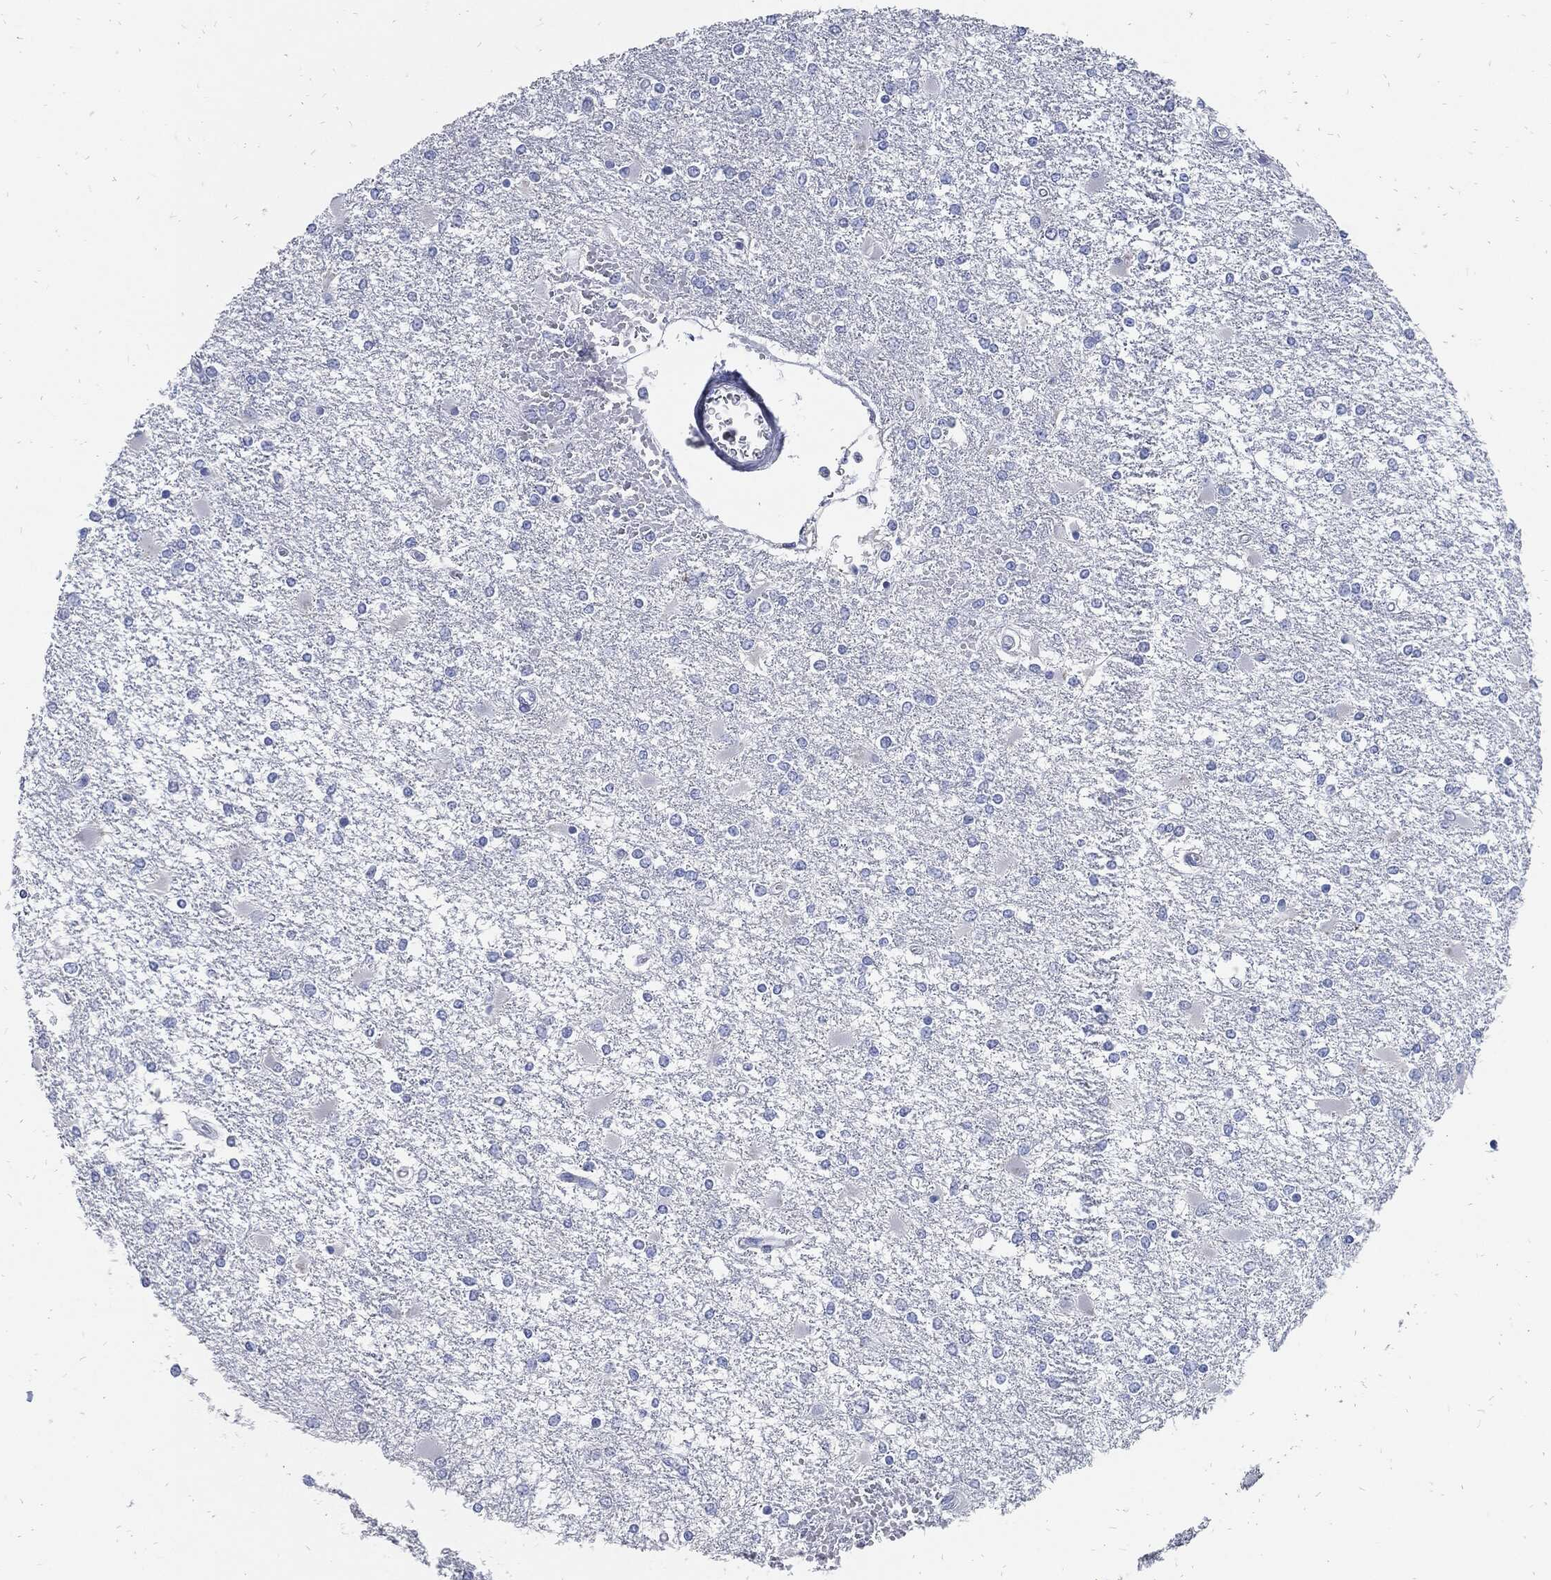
{"staining": {"intensity": "negative", "quantity": "none", "location": "none"}, "tissue": "glioma", "cell_type": "Tumor cells", "image_type": "cancer", "snomed": [{"axis": "morphology", "description": "Glioma, malignant, High grade"}, {"axis": "topography", "description": "Cerebral cortex"}], "caption": "Micrograph shows no significant protein expression in tumor cells of glioma.", "gene": "FABP4", "patient": {"sex": "male", "age": 79}}